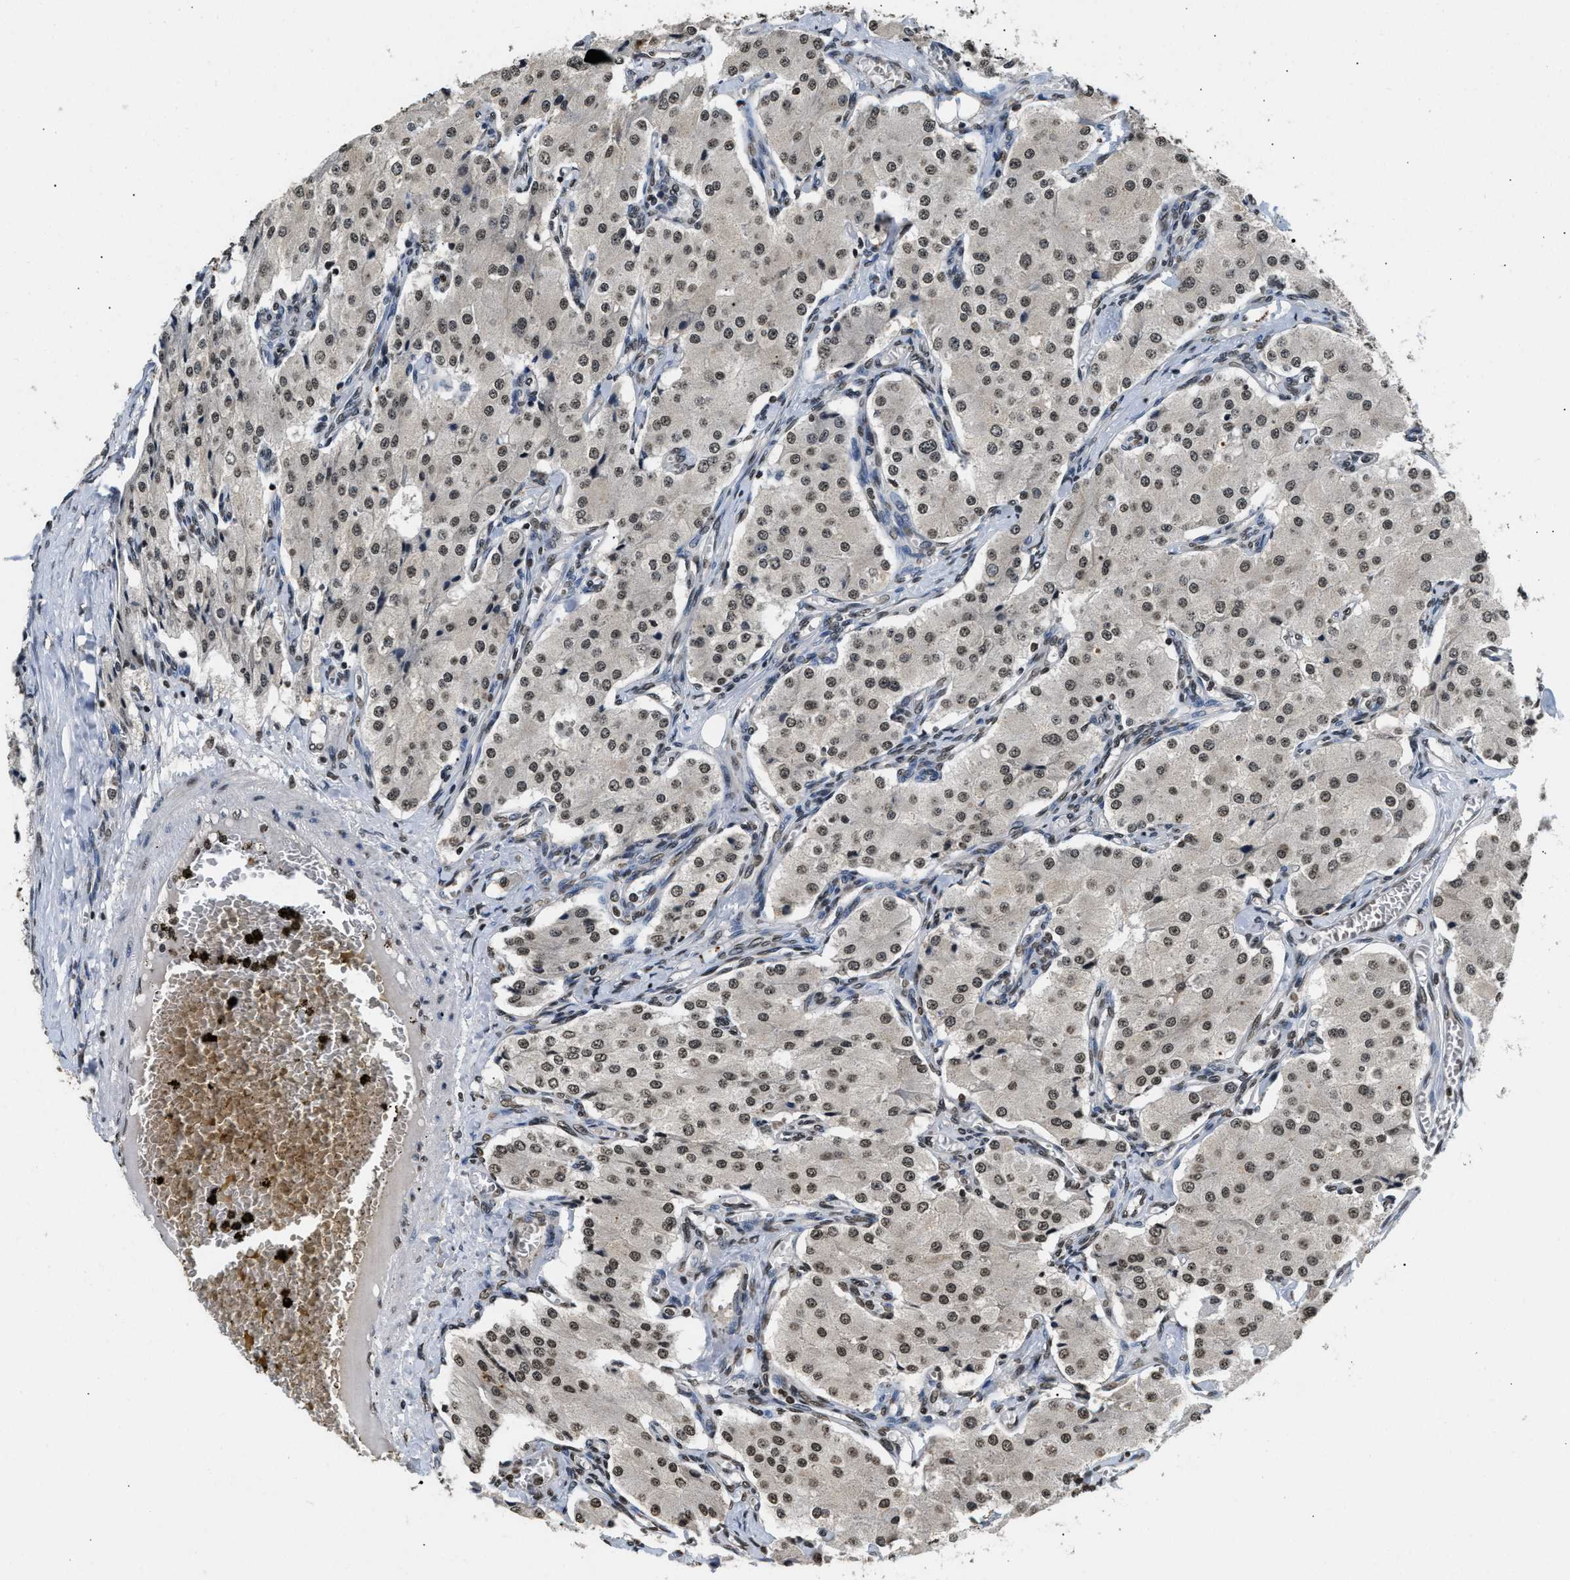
{"staining": {"intensity": "weak", "quantity": ">75%", "location": "nuclear"}, "tissue": "carcinoid", "cell_type": "Tumor cells", "image_type": "cancer", "snomed": [{"axis": "morphology", "description": "Carcinoid, malignant, NOS"}, {"axis": "topography", "description": "Colon"}], "caption": "Immunohistochemistry histopathology image of neoplastic tissue: carcinoid stained using immunohistochemistry shows low levels of weak protein expression localized specifically in the nuclear of tumor cells, appearing as a nuclear brown color.", "gene": "DNASE1L3", "patient": {"sex": "female", "age": 52}}